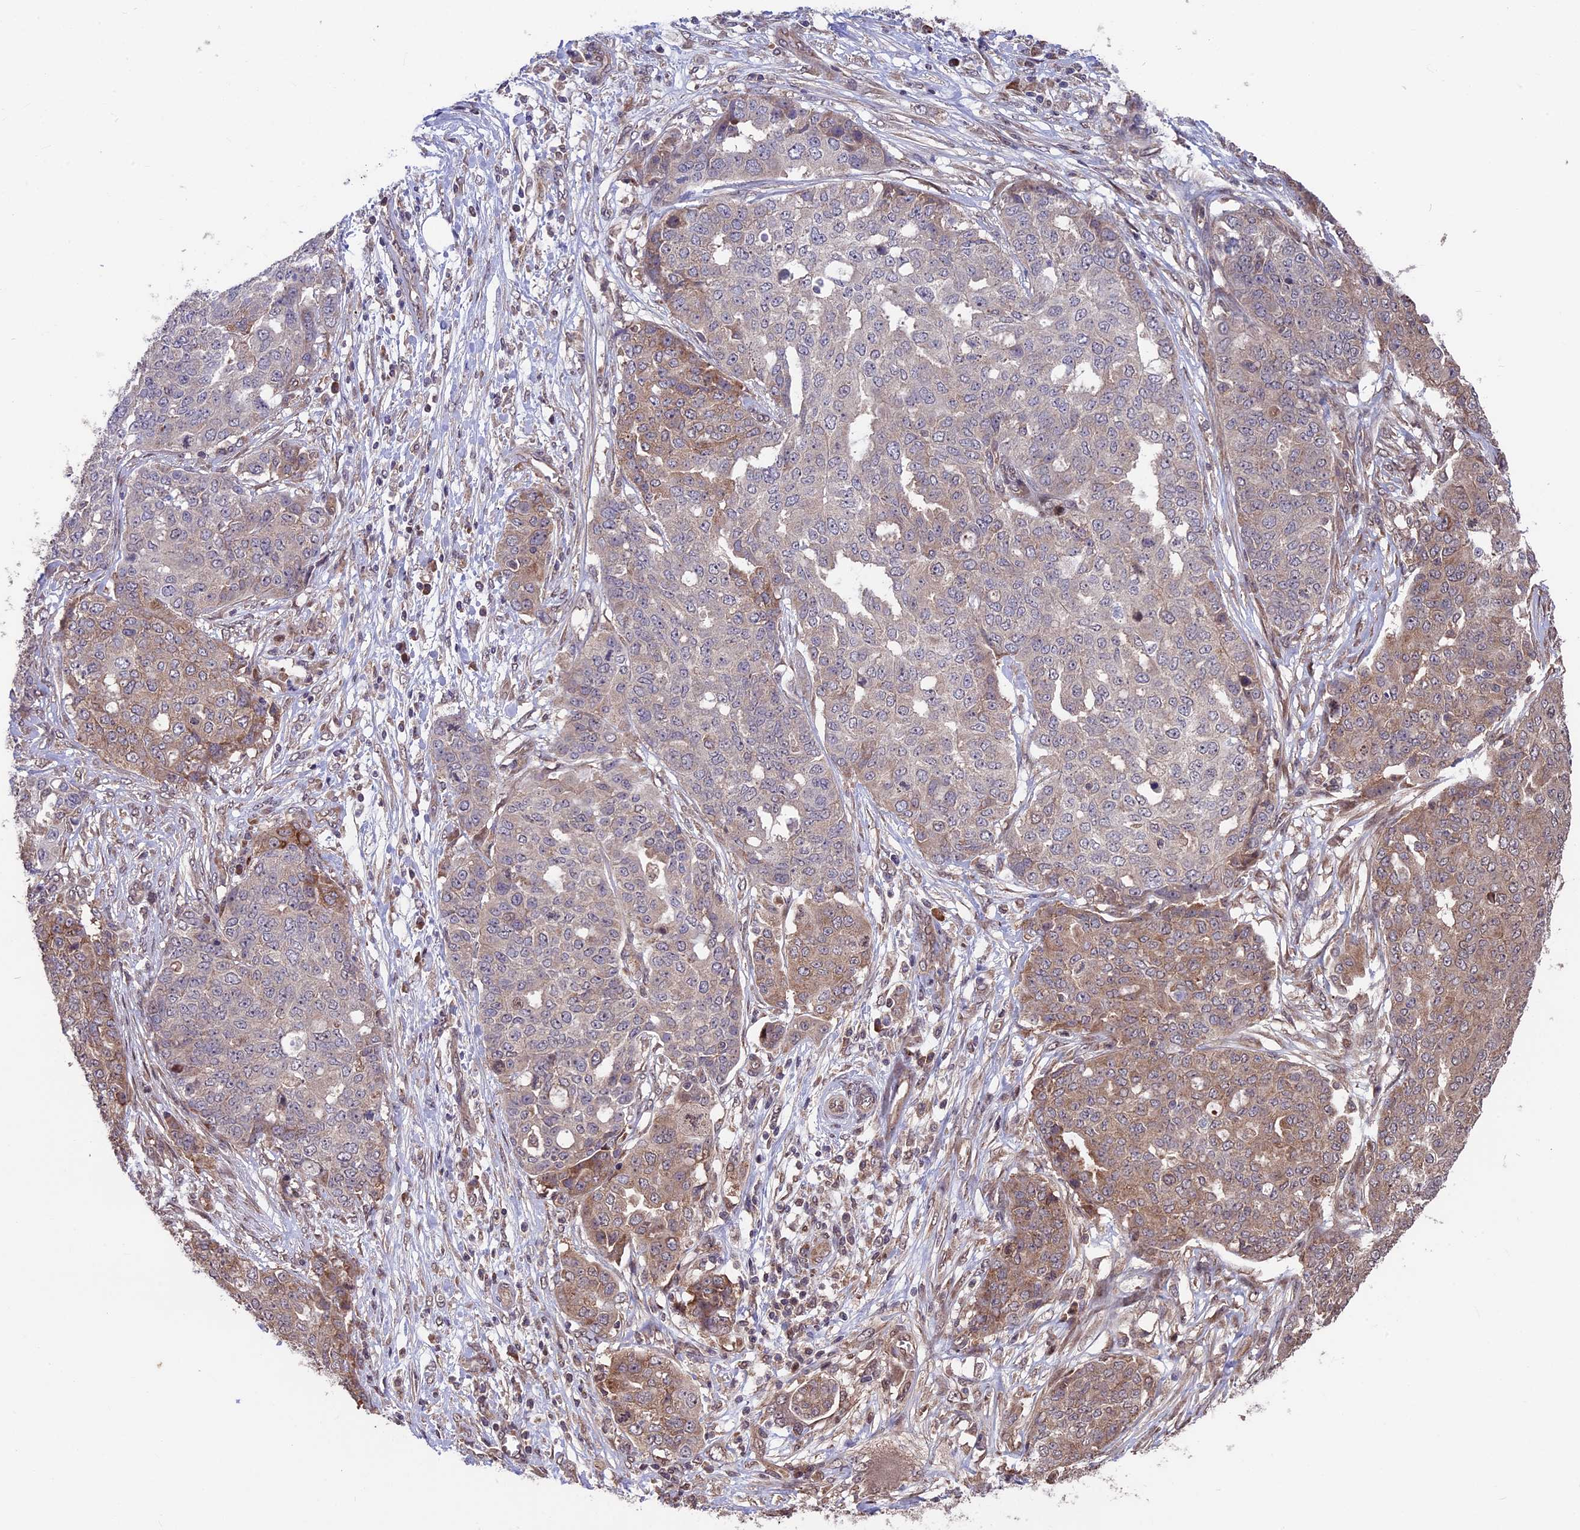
{"staining": {"intensity": "weak", "quantity": "25%-75%", "location": "cytoplasmic/membranous"}, "tissue": "ovarian cancer", "cell_type": "Tumor cells", "image_type": "cancer", "snomed": [{"axis": "morphology", "description": "Cystadenocarcinoma, serous, NOS"}, {"axis": "topography", "description": "Soft tissue"}, {"axis": "topography", "description": "Ovary"}], "caption": "Tumor cells demonstrate weak cytoplasmic/membranous staining in approximately 25%-75% of cells in ovarian cancer.", "gene": "ZNF598", "patient": {"sex": "female", "age": 57}}